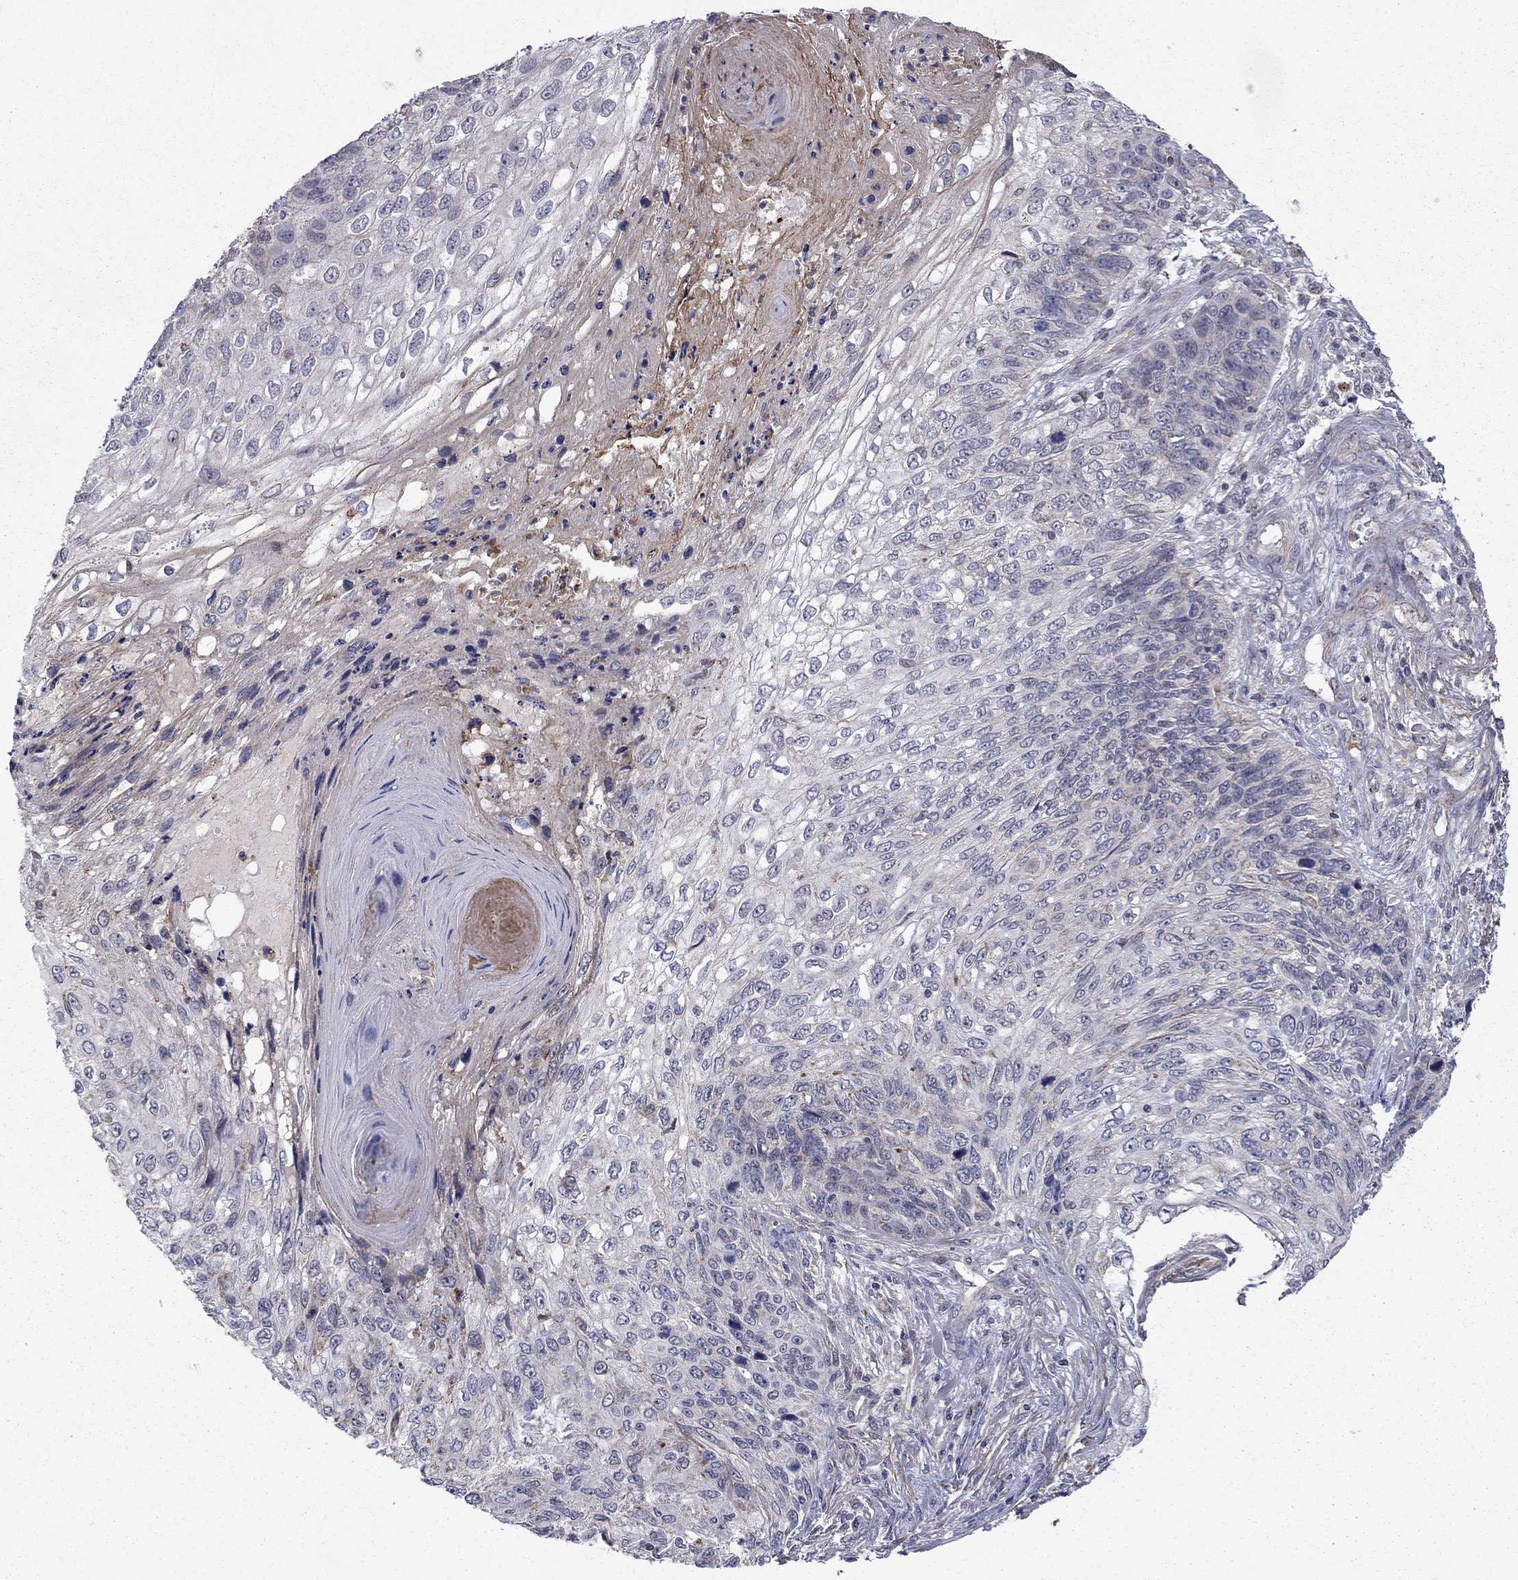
{"staining": {"intensity": "negative", "quantity": "none", "location": "none"}, "tissue": "skin cancer", "cell_type": "Tumor cells", "image_type": "cancer", "snomed": [{"axis": "morphology", "description": "Squamous cell carcinoma, NOS"}, {"axis": "topography", "description": "Skin"}], "caption": "Human skin squamous cell carcinoma stained for a protein using immunohistochemistry displays no expression in tumor cells.", "gene": "DOP1B", "patient": {"sex": "male", "age": 92}}